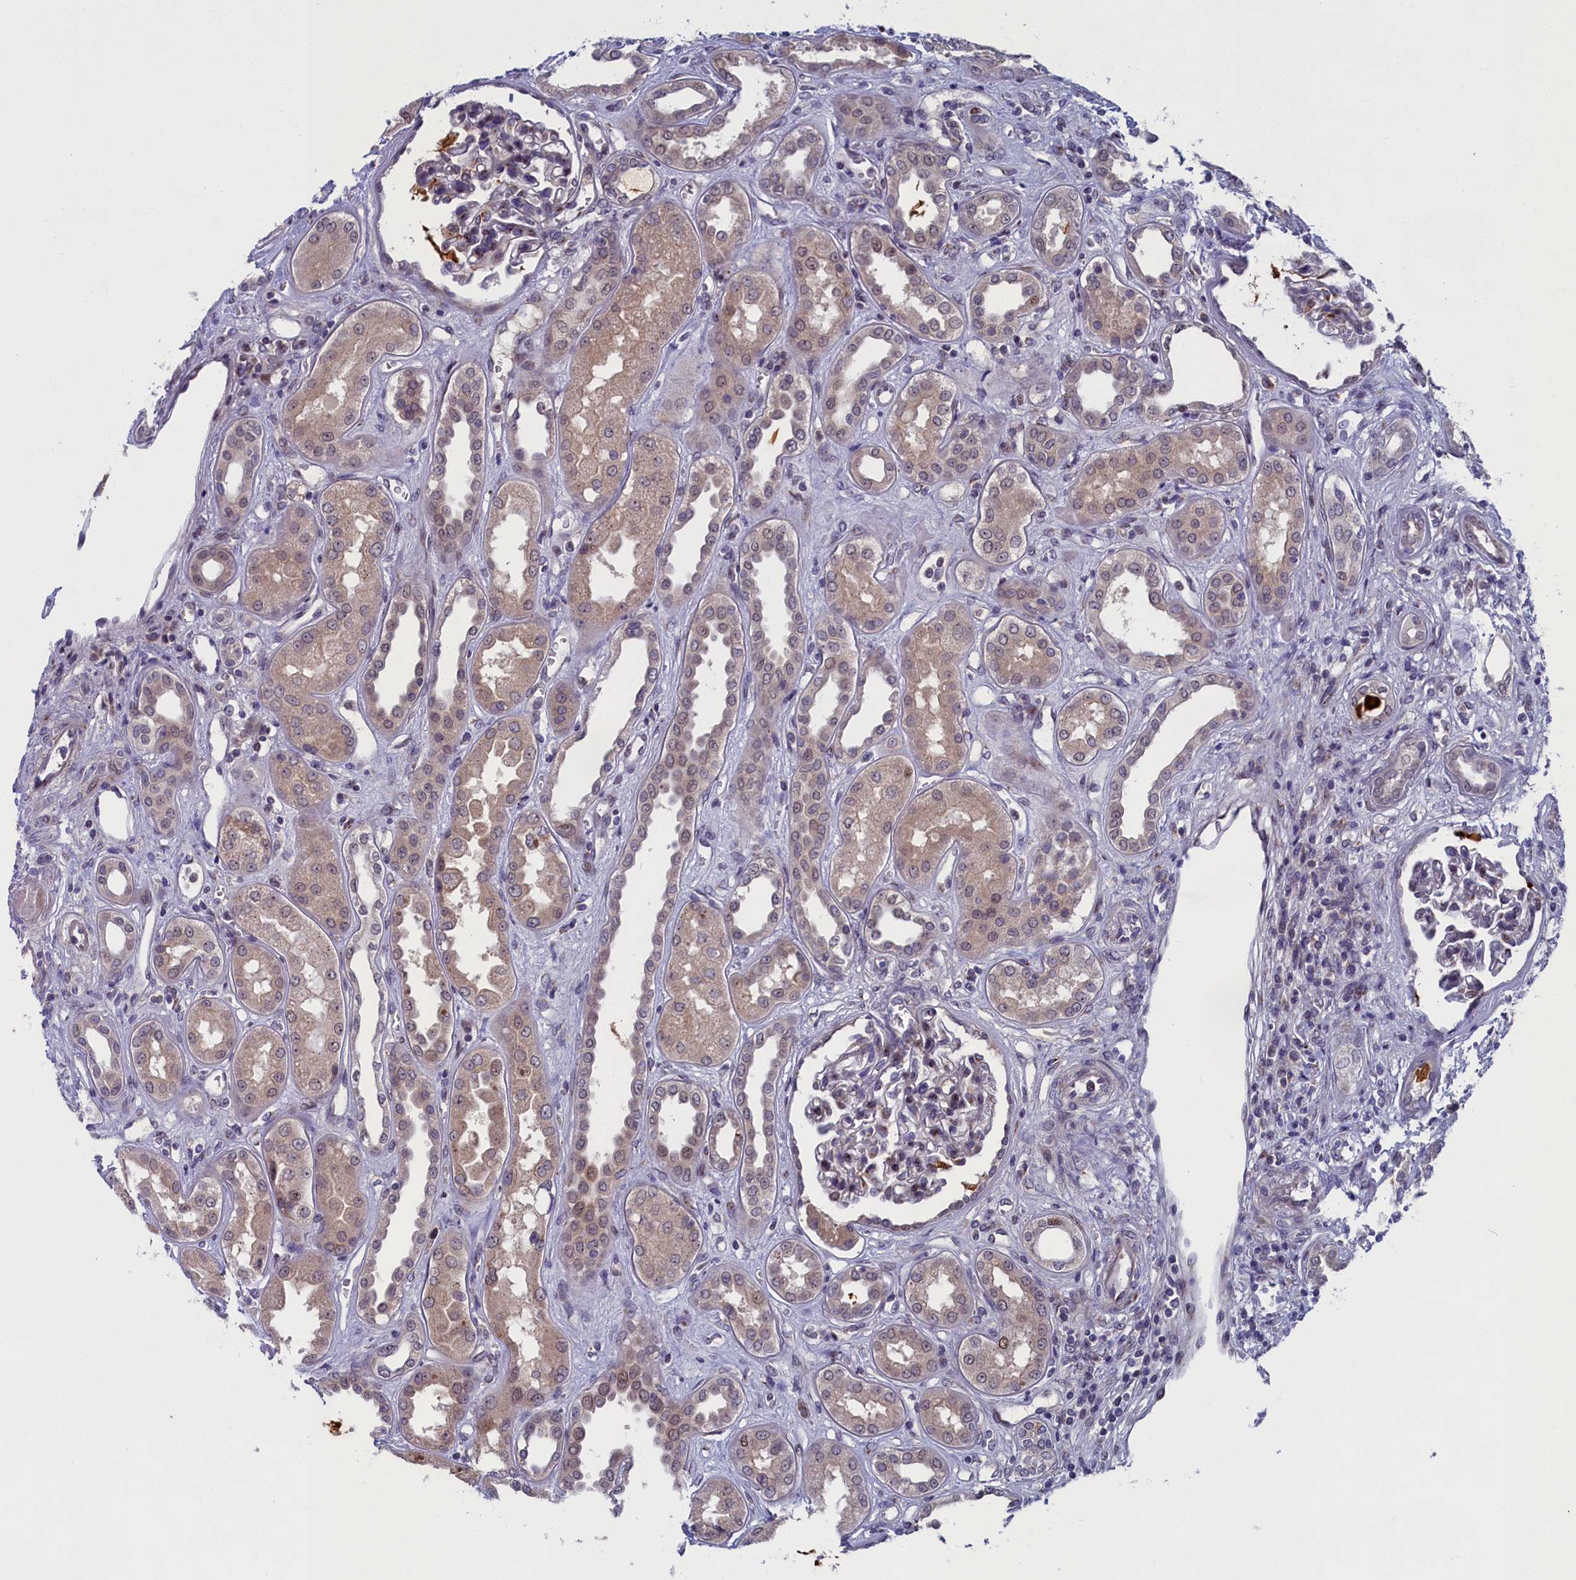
{"staining": {"intensity": "weak", "quantity": "<25%", "location": "nuclear"}, "tissue": "kidney", "cell_type": "Cells in glomeruli", "image_type": "normal", "snomed": [{"axis": "morphology", "description": "Normal tissue, NOS"}, {"axis": "topography", "description": "Kidney"}], "caption": "The image shows no significant positivity in cells in glomeruli of kidney.", "gene": "LIG1", "patient": {"sex": "male", "age": 59}}